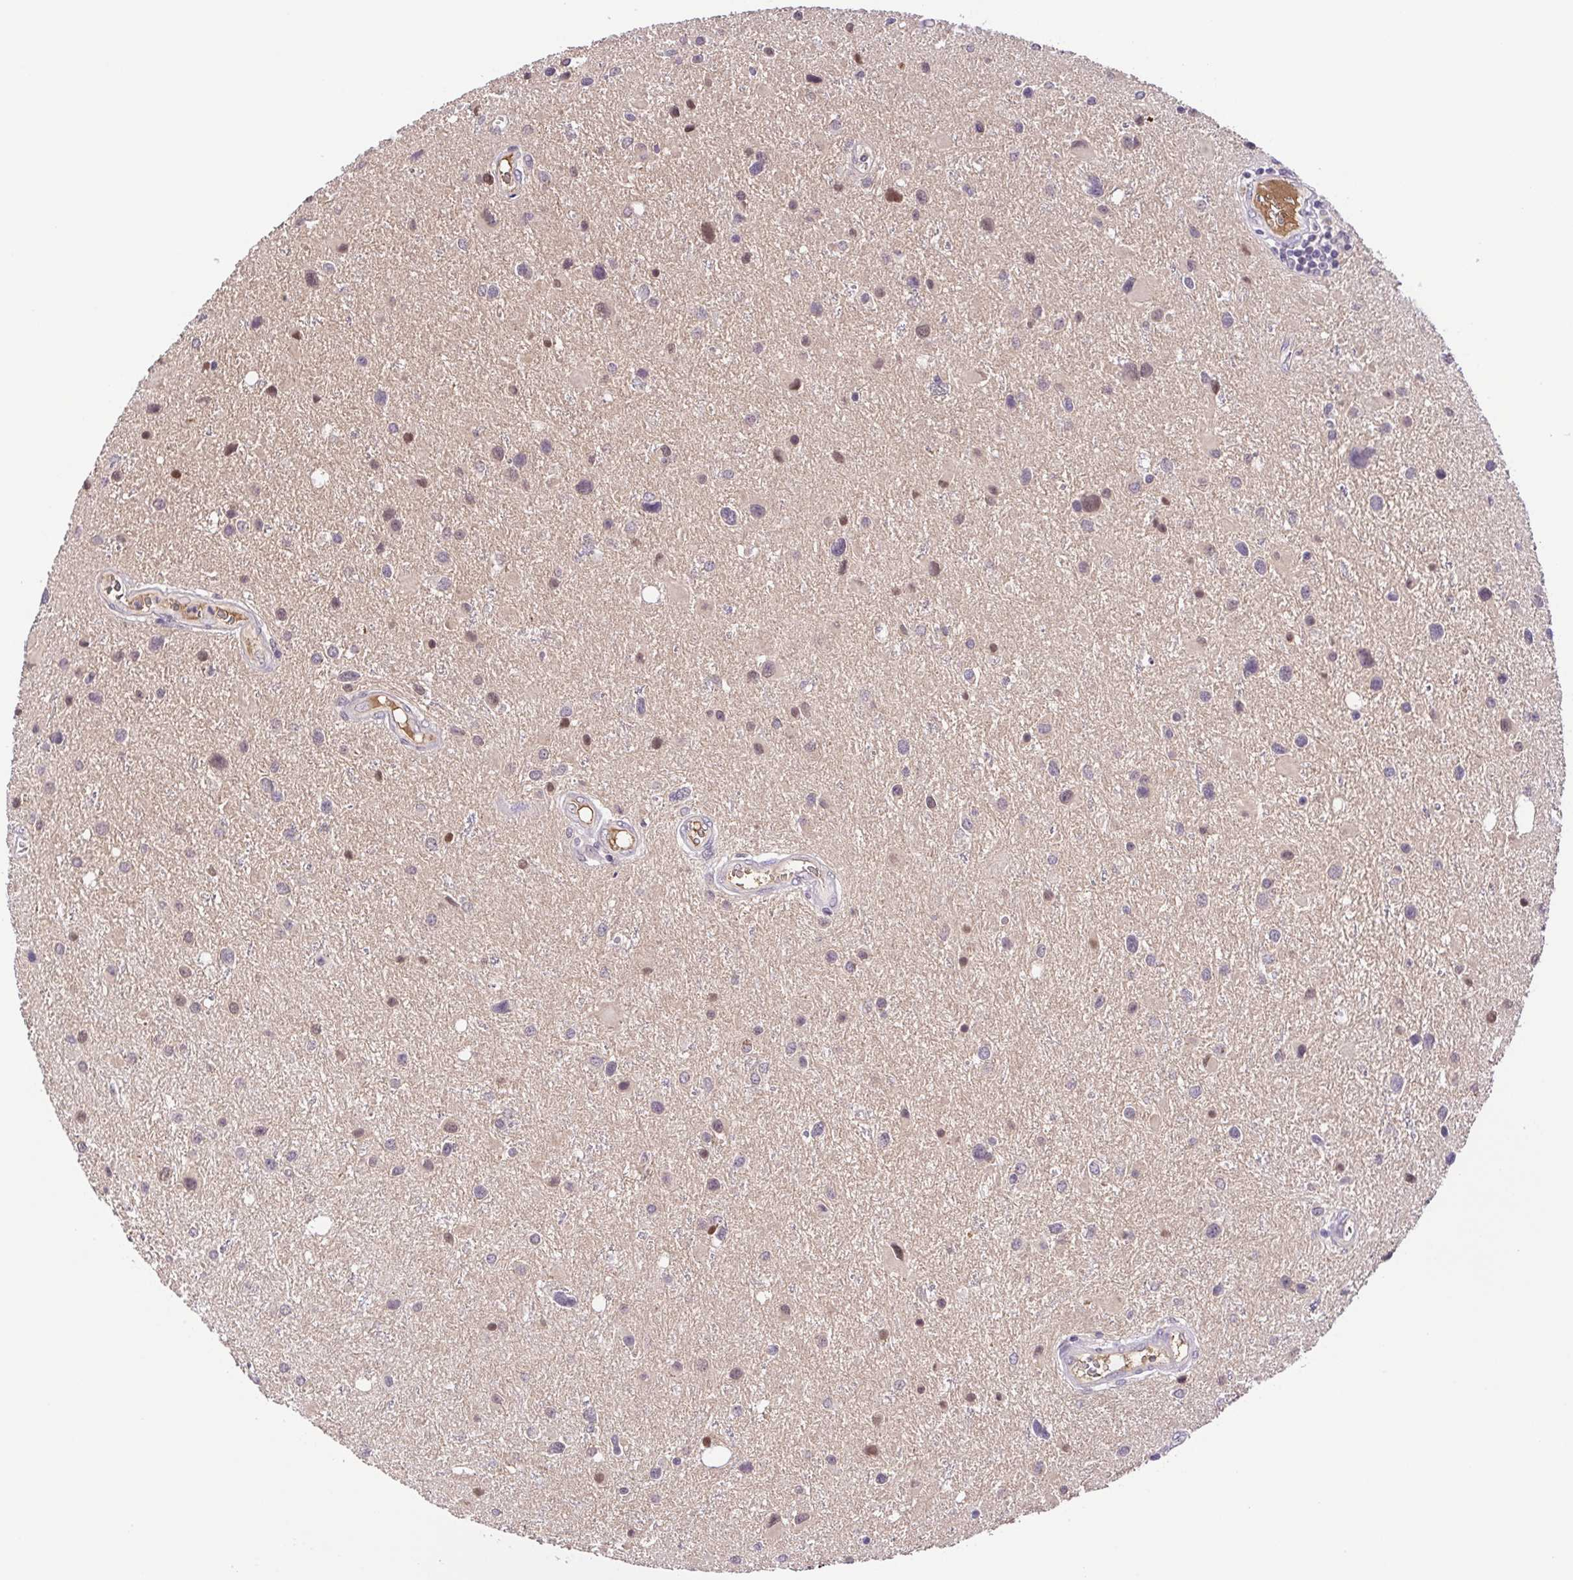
{"staining": {"intensity": "weak", "quantity": "<25%", "location": "nuclear"}, "tissue": "glioma", "cell_type": "Tumor cells", "image_type": "cancer", "snomed": [{"axis": "morphology", "description": "Glioma, malignant, Low grade"}, {"axis": "topography", "description": "Brain"}], "caption": "This image is of malignant glioma (low-grade) stained with immunohistochemistry to label a protein in brown with the nuclei are counter-stained blue. There is no staining in tumor cells.", "gene": "IGFL1", "patient": {"sex": "female", "age": 32}}